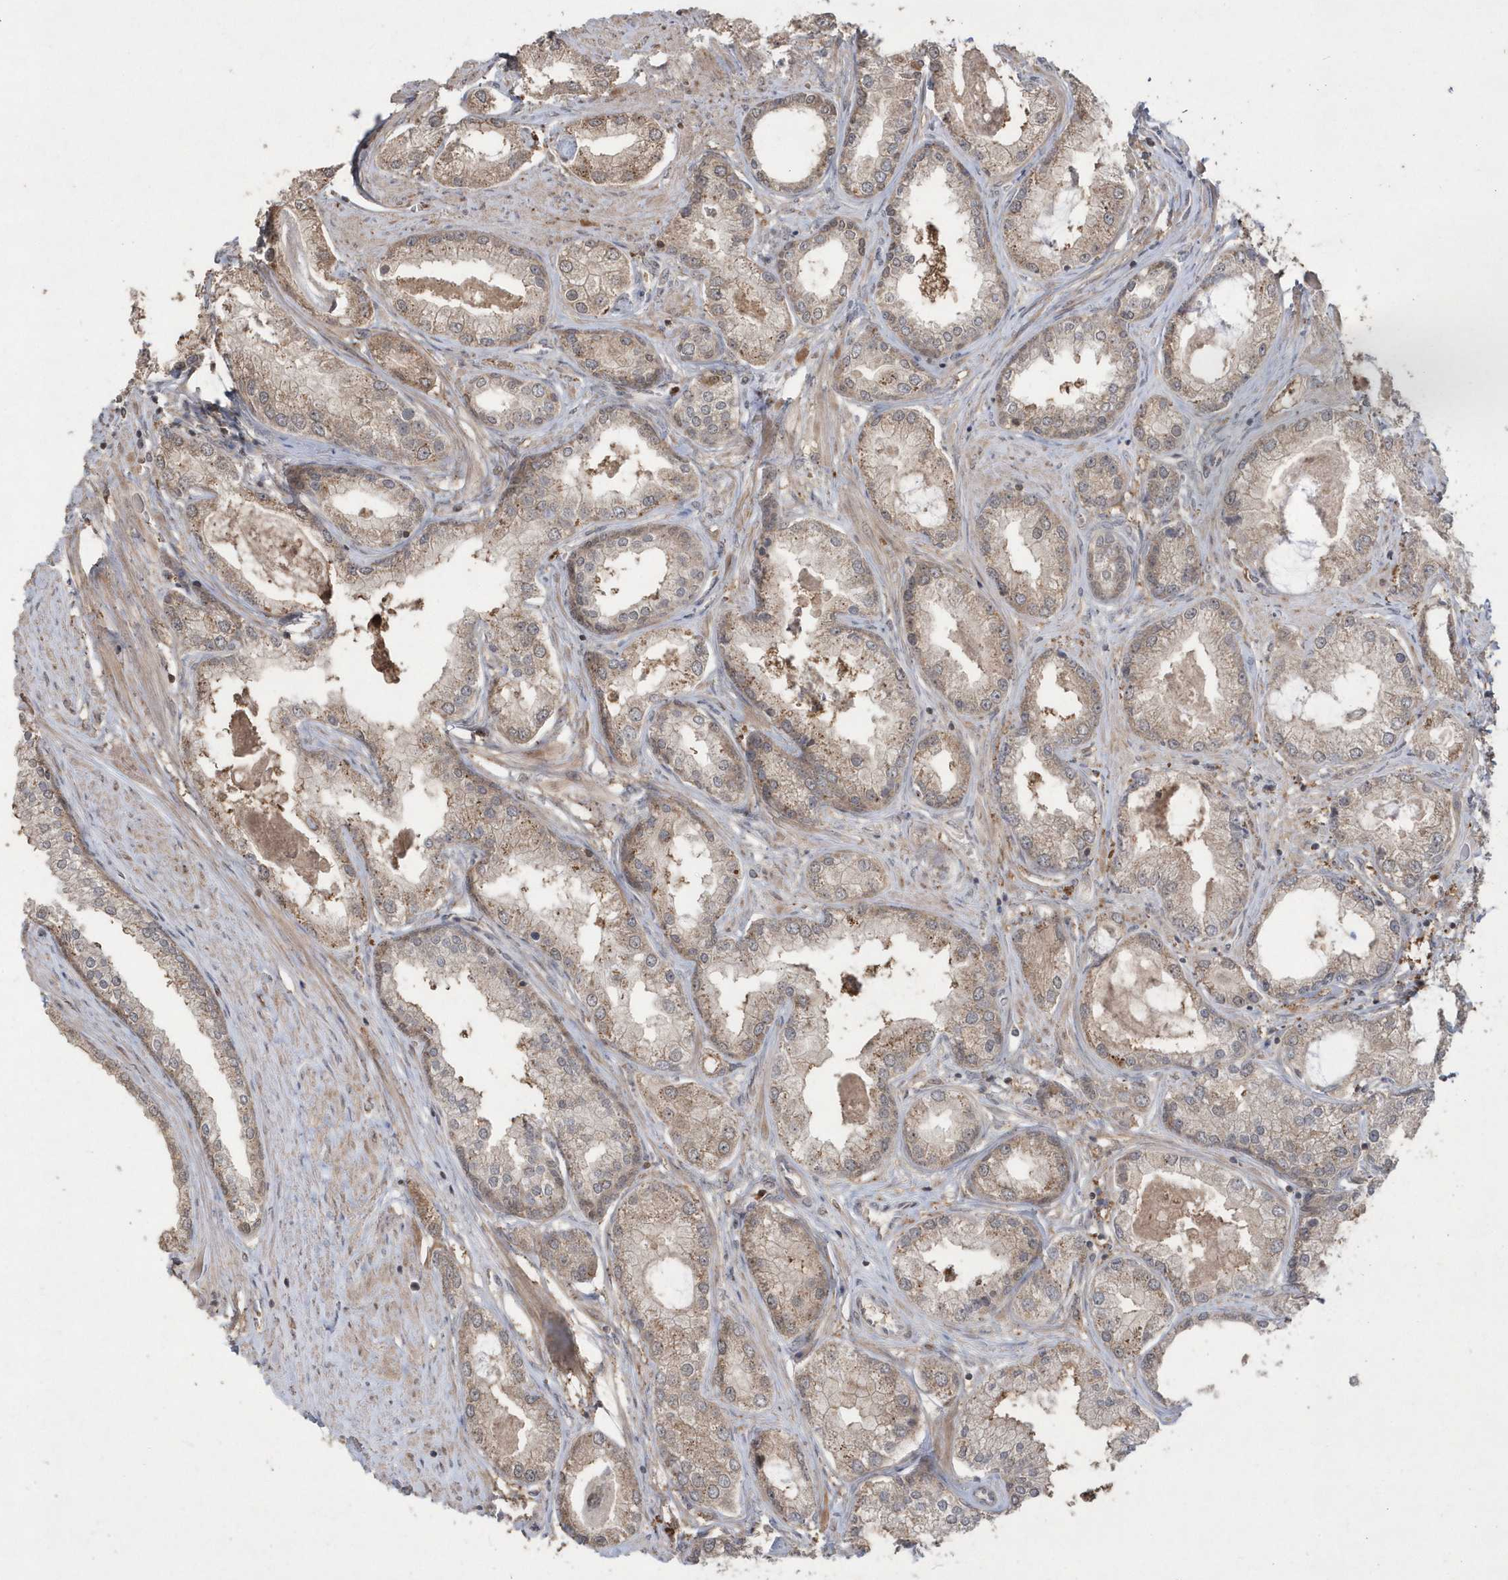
{"staining": {"intensity": "weak", "quantity": "25%-75%", "location": "cytoplasmic/membranous"}, "tissue": "prostate cancer", "cell_type": "Tumor cells", "image_type": "cancer", "snomed": [{"axis": "morphology", "description": "Adenocarcinoma, Low grade"}, {"axis": "topography", "description": "Prostate"}], "caption": "IHC of prostate cancer displays low levels of weak cytoplasmic/membranous positivity in about 25%-75% of tumor cells.", "gene": "GEMIN6", "patient": {"sex": "male", "age": 62}}